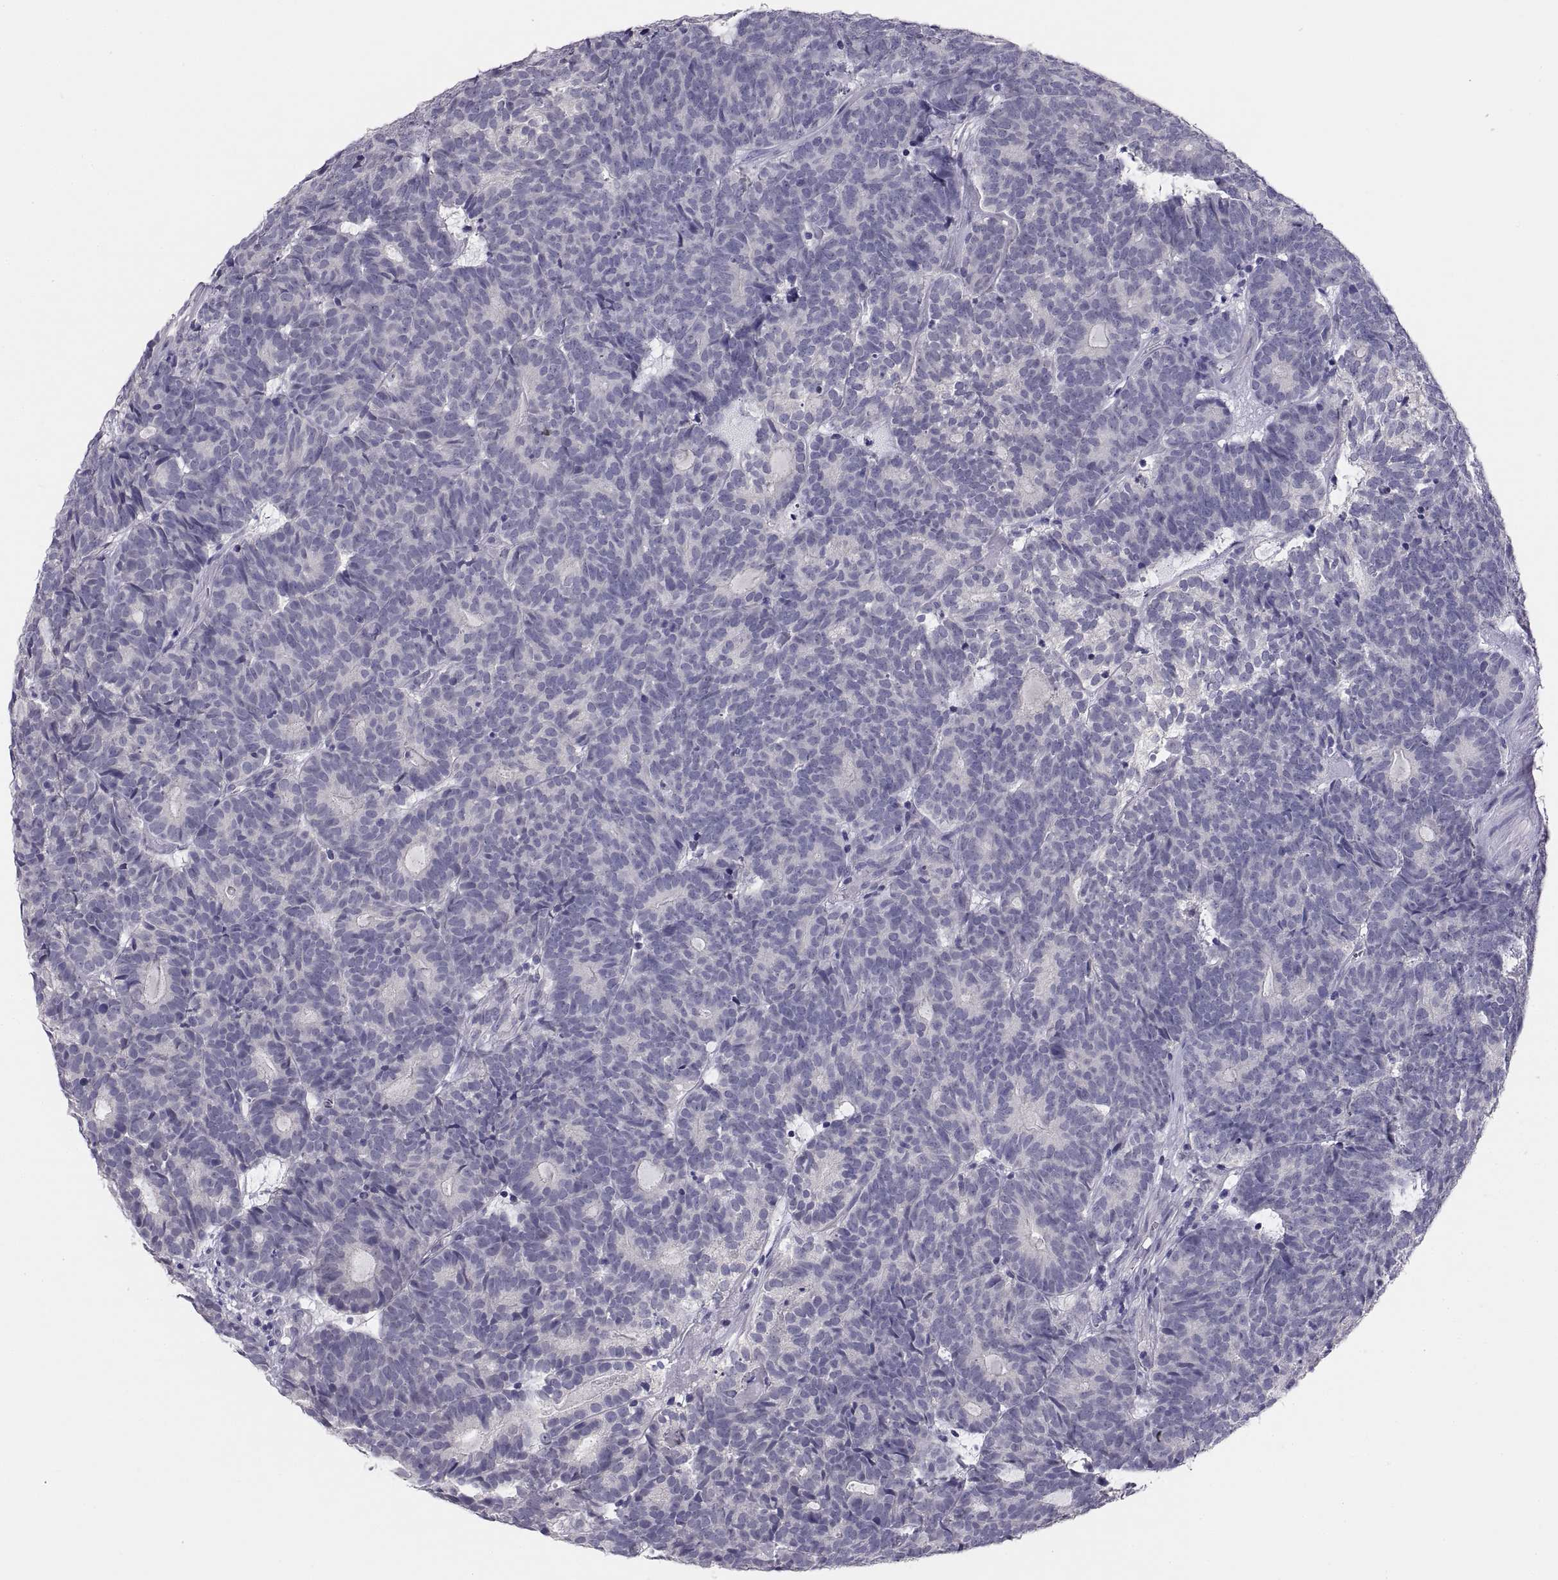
{"staining": {"intensity": "negative", "quantity": "none", "location": "none"}, "tissue": "head and neck cancer", "cell_type": "Tumor cells", "image_type": "cancer", "snomed": [{"axis": "morphology", "description": "Adenocarcinoma, NOS"}, {"axis": "topography", "description": "Head-Neck"}], "caption": "High magnification brightfield microscopy of head and neck adenocarcinoma stained with DAB (brown) and counterstained with hematoxylin (blue): tumor cells show no significant expression. (DAB (3,3'-diaminobenzidine) immunohistochemistry (IHC) with hematoxylin counter stain).", "gene": "STRC", "patient": {"sex": "female", "age": 81}}